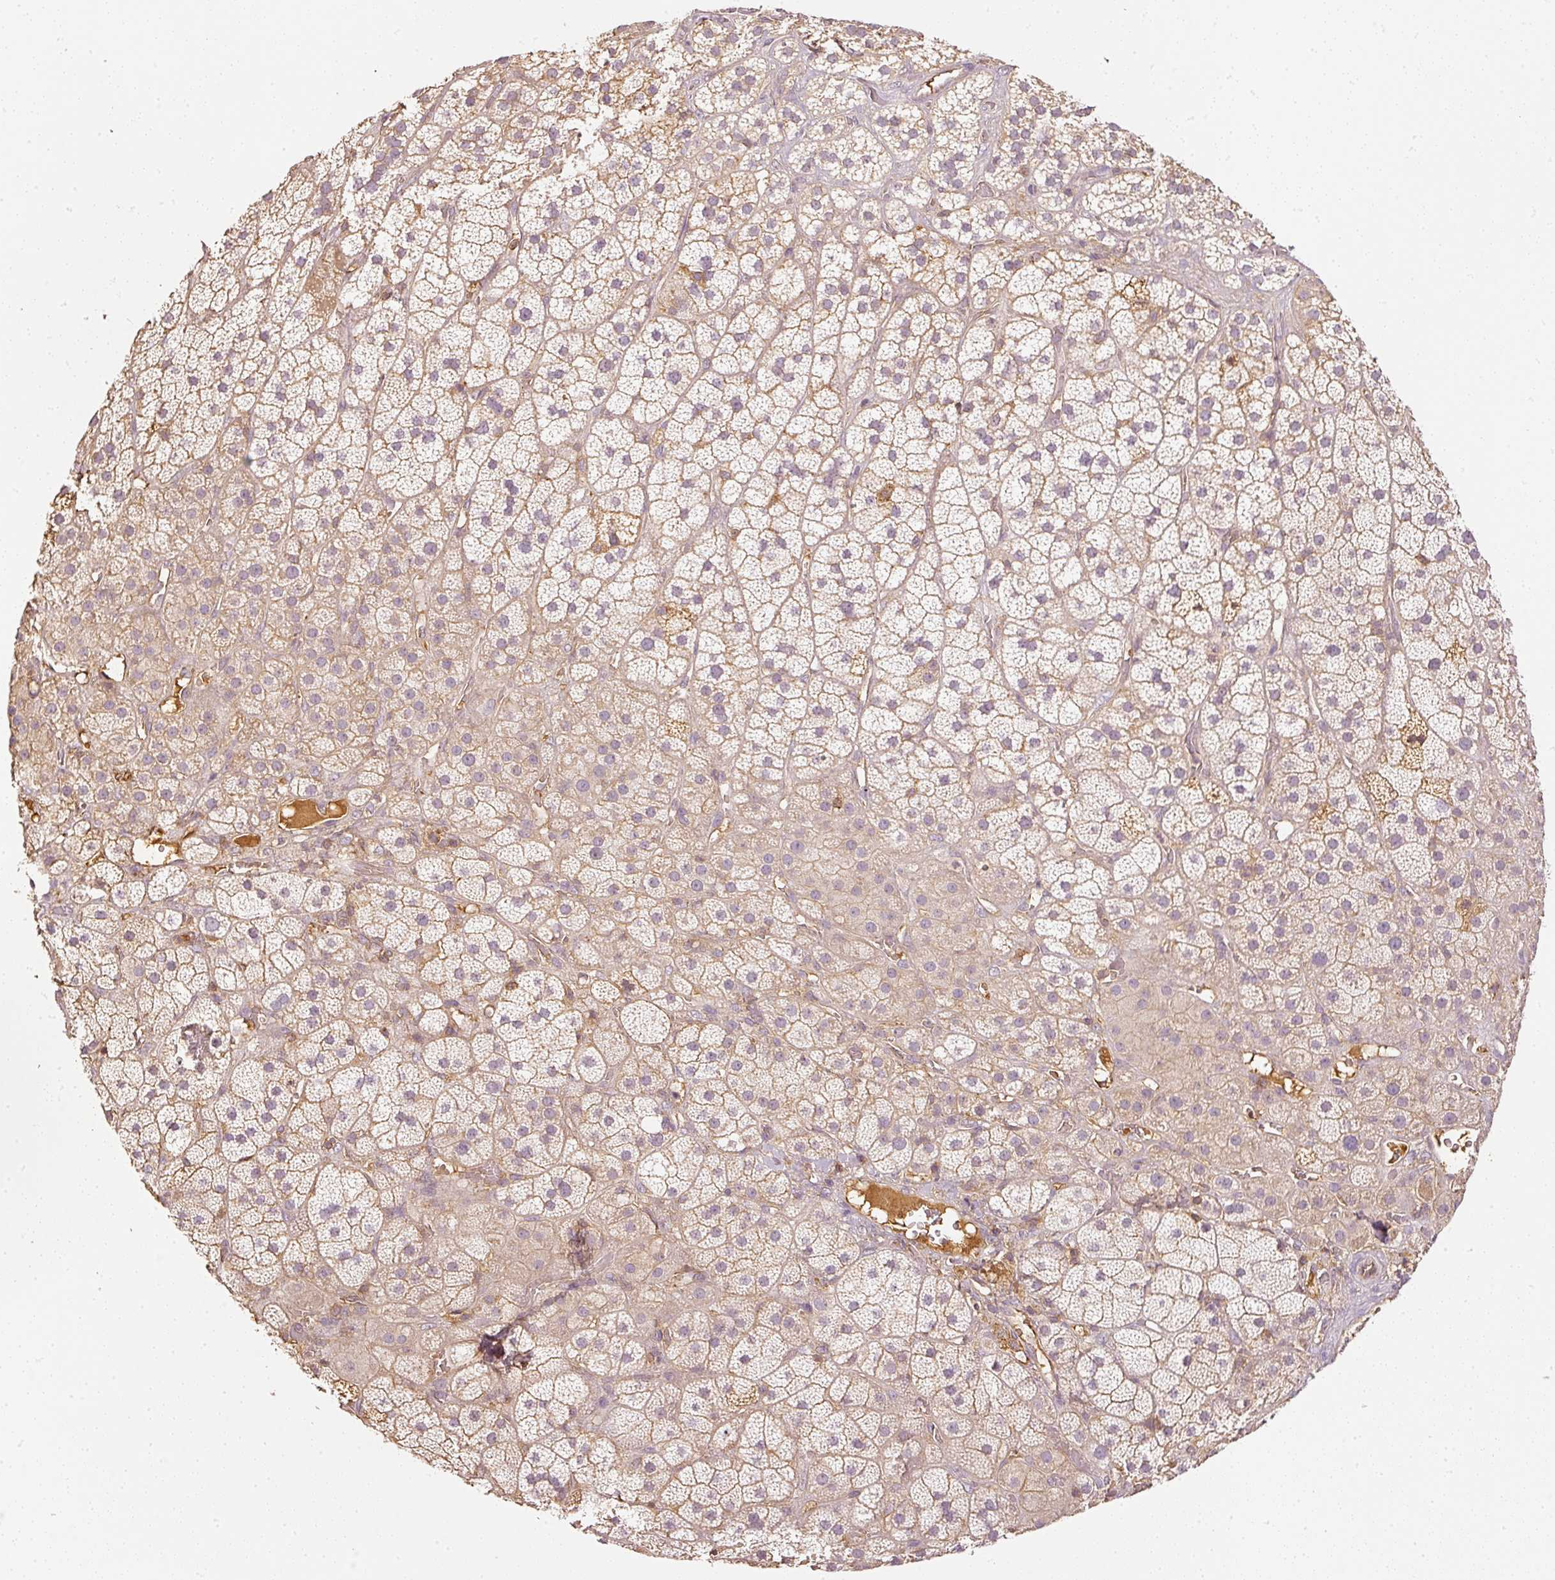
{"staining": {"intensity": "weak", "quantity": ">75%", "location": "cytoplasmic/membranous"}, "tissue": "adrenal gland", "cell_type": "Glandular cells", "image_type": "normal", "snomed": [{"axis": "morphology", "description": "Normal tissue, NOS"}, {"axis": "topography", "description": "Adrenal gland"}], "caption": "Protein expression analysis of benign adrenal gland exhibits weak cytoplasmic/membranous positivity in approximately >75% of glandular cells. The staining was performed using DAB (3,3'-diaminobenzidine) to visualize the protein expression in brown, while the nuclei were stained in blue with hematoxylin (Magnification: 20x).", "gene": "EVL", "patient": {"sex": "male", "age": 57}}